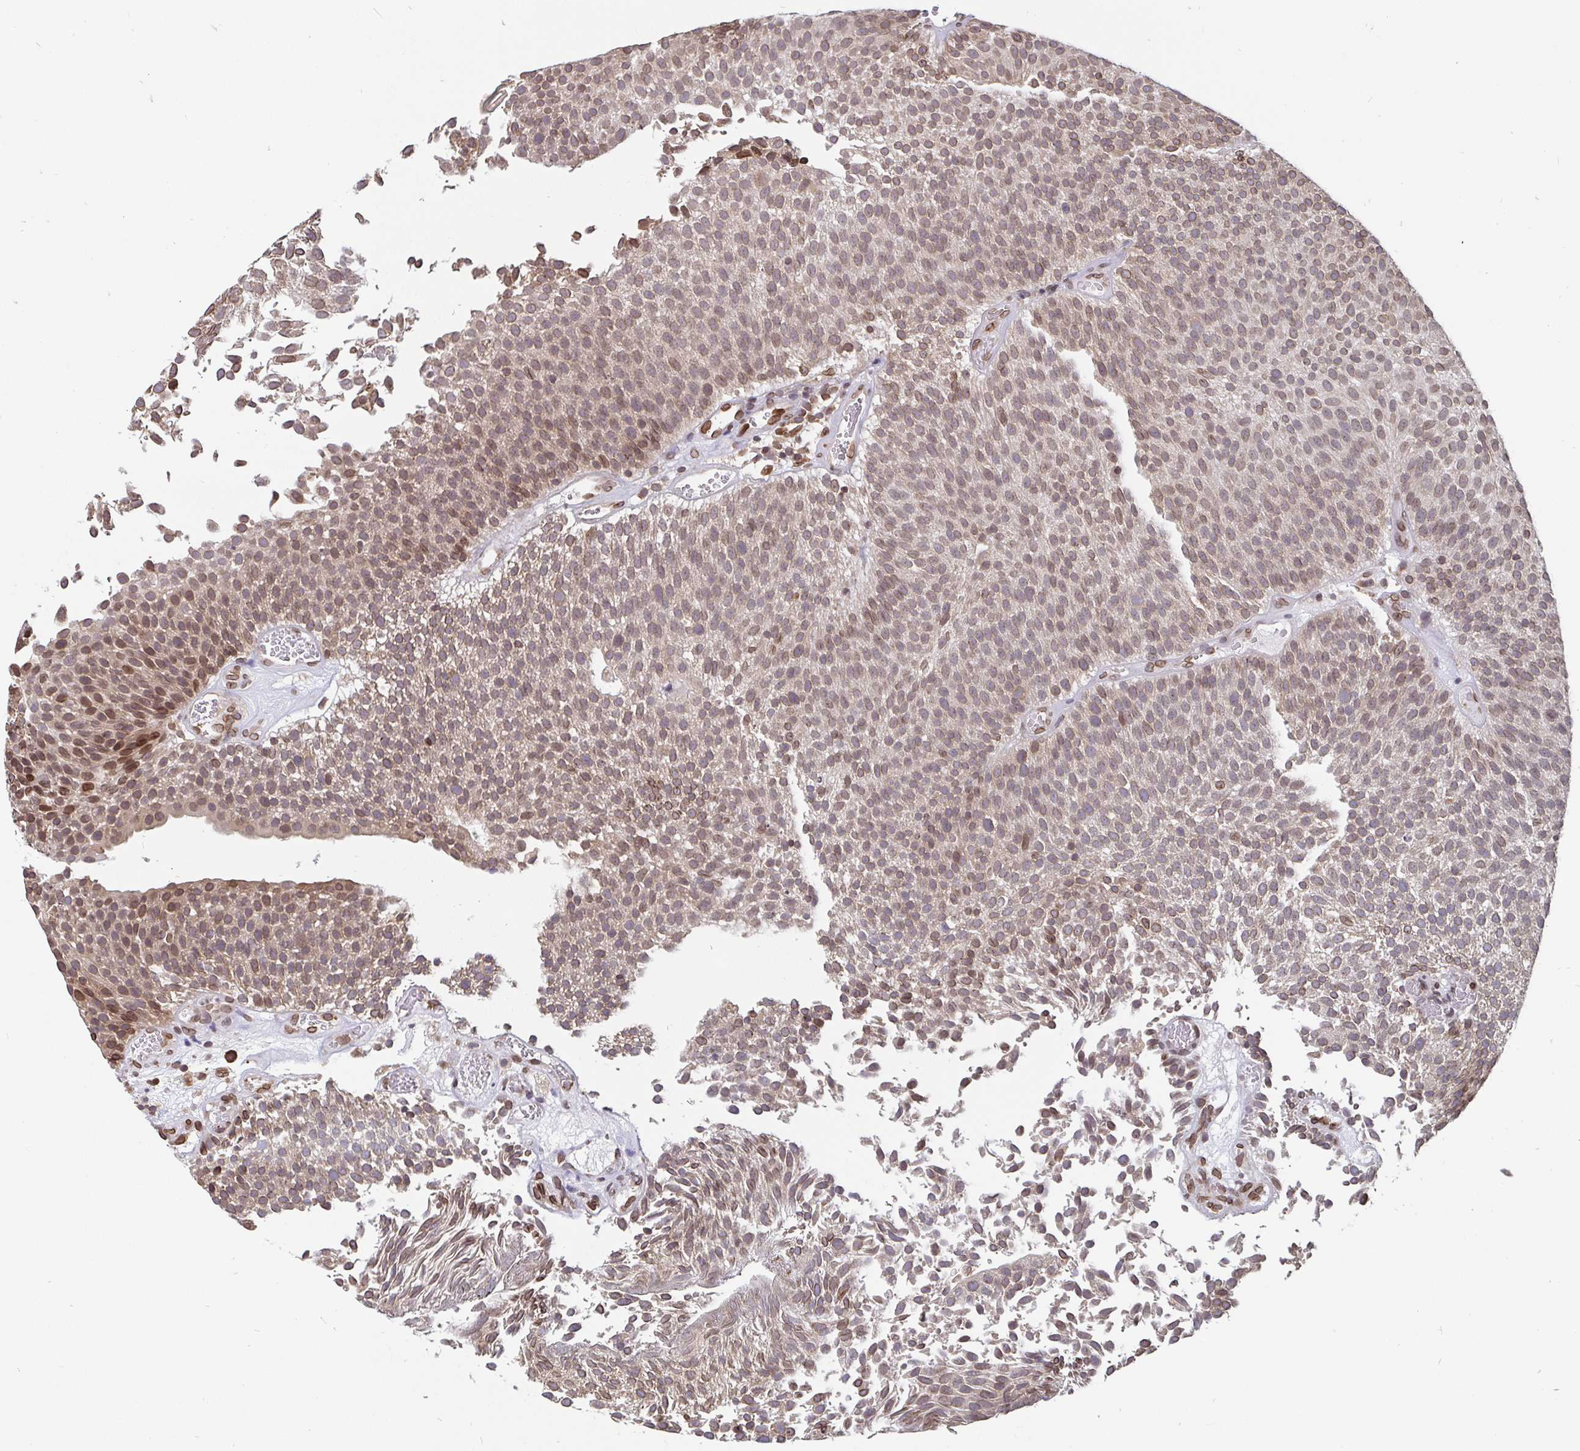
{"staining": {"intensity": "moderate", "quantity": ">75%", "location": "nuclear"}, "tissue": "urothelial cancer", "cell_type": "Tumor cells", "image_type": "cancer", "snomed": [{"axis": "morphology", "description": "Urothelial carcinoma, Low grade"}, {"axis": "topography", "description": "Urinary bladder"}], "caption": "Immunohistochemistry (IHC) staining of urothelial cancer, which exhibits medium levels of moderate nuclear expression in about >75% of tumor cells indicating moderate nuclear protein expression. The staining was performed using DAB (3,3'-diaminobenzidine) (brown) for protein detection and nuclei were counterstained in hematoxylin (blue).", "gene": "EMD", "patient": {"sex": "female", "age": 79}}